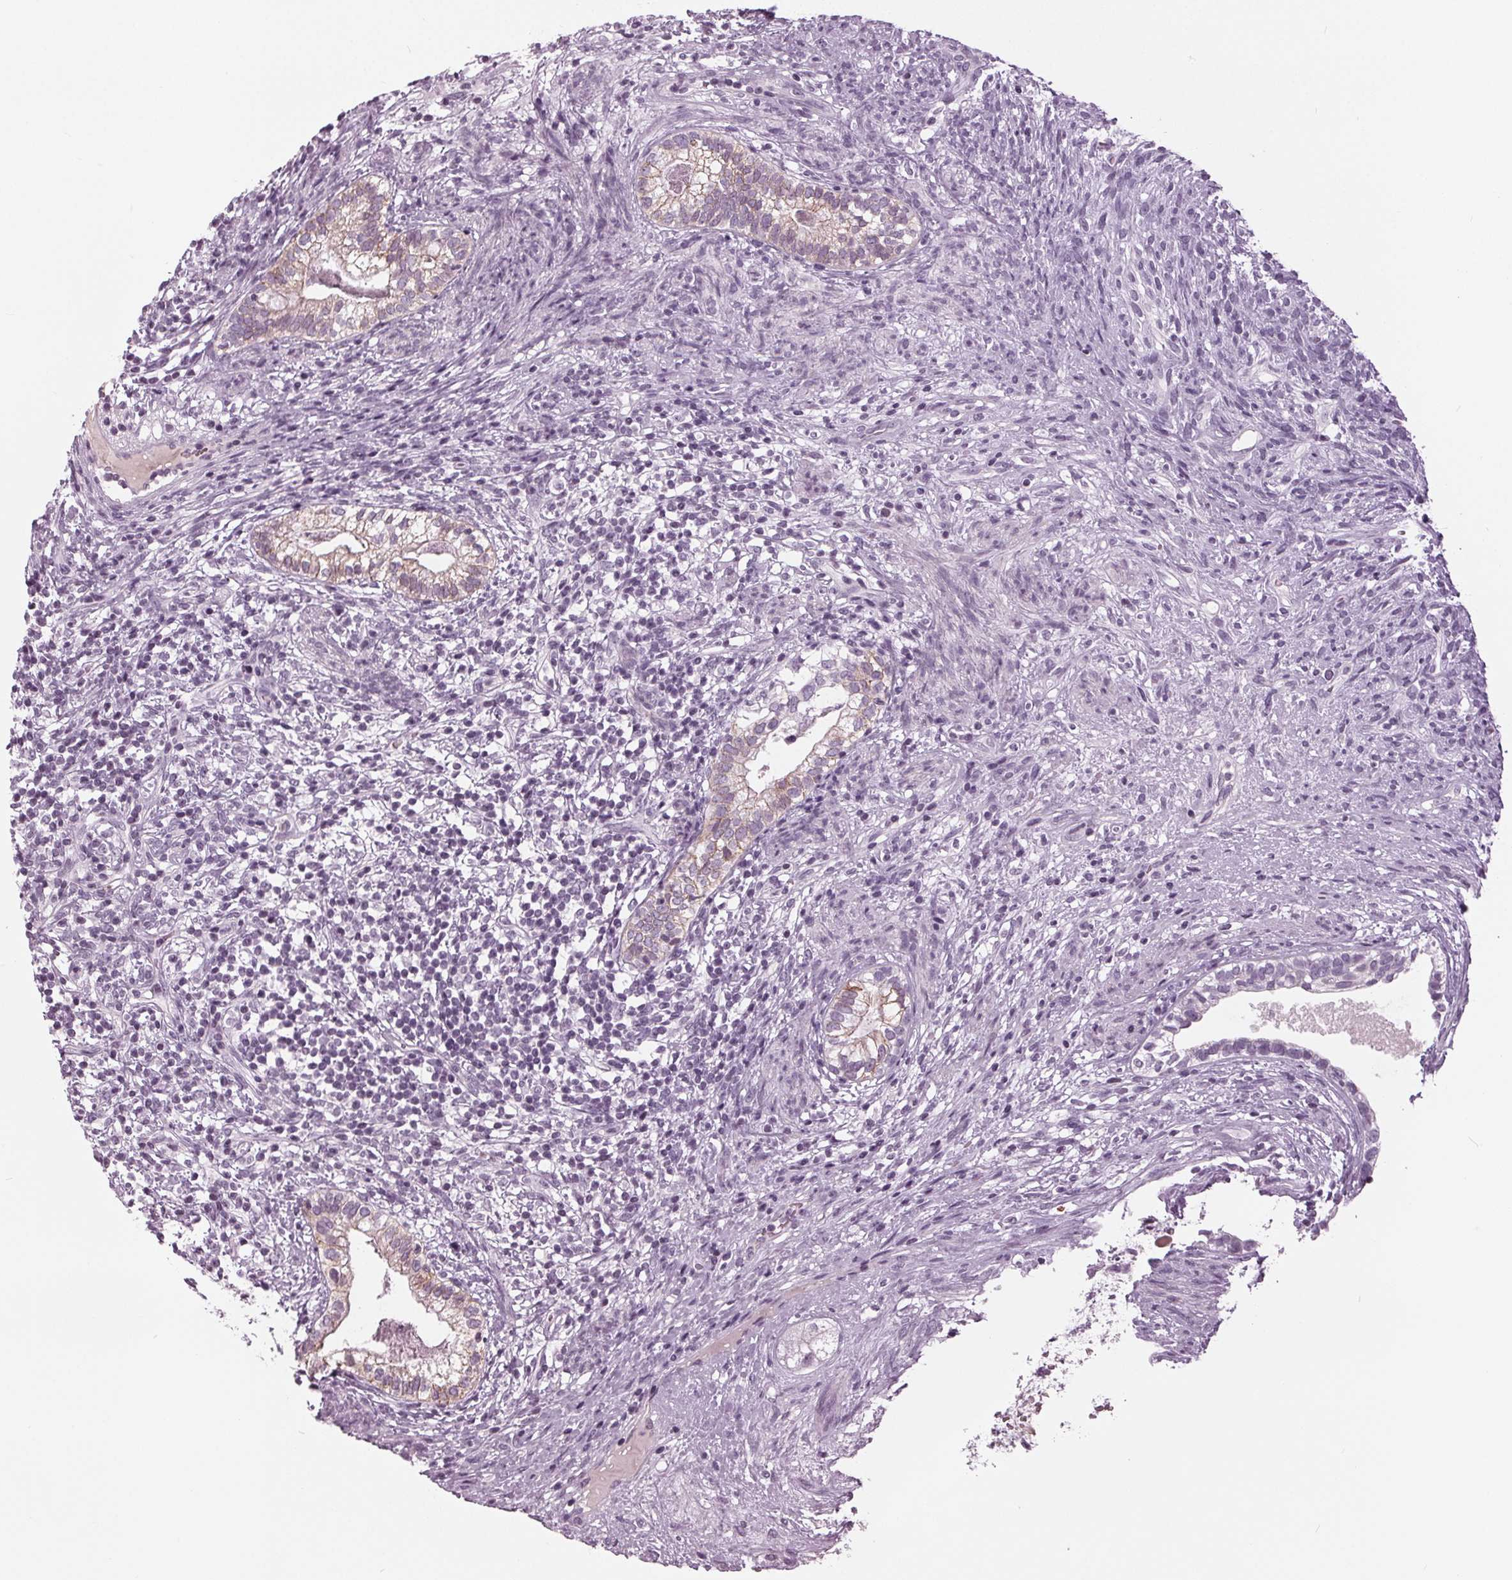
{"staining": {"intensity": "negative", "quantity": "none", "location": "none"}, "tissue": "testis cancer", "cell_type": "Tumor cells", "image_type": "cancer", "snomed": [{"axis": "morphology", "description": "Seminoma, NOS"}, {"axis": "morphology", "description": "Carcinoma, Embryonal, NOS"}, {"axis": "topography", "description": "Testis"}], "caption": "IHC micrograph of testis cancer stained for a protein (brown), which demonstrates no staining in tumor cells.", "gene": "SLC9A4", "patient": {"sex": "male", "age": 41}}